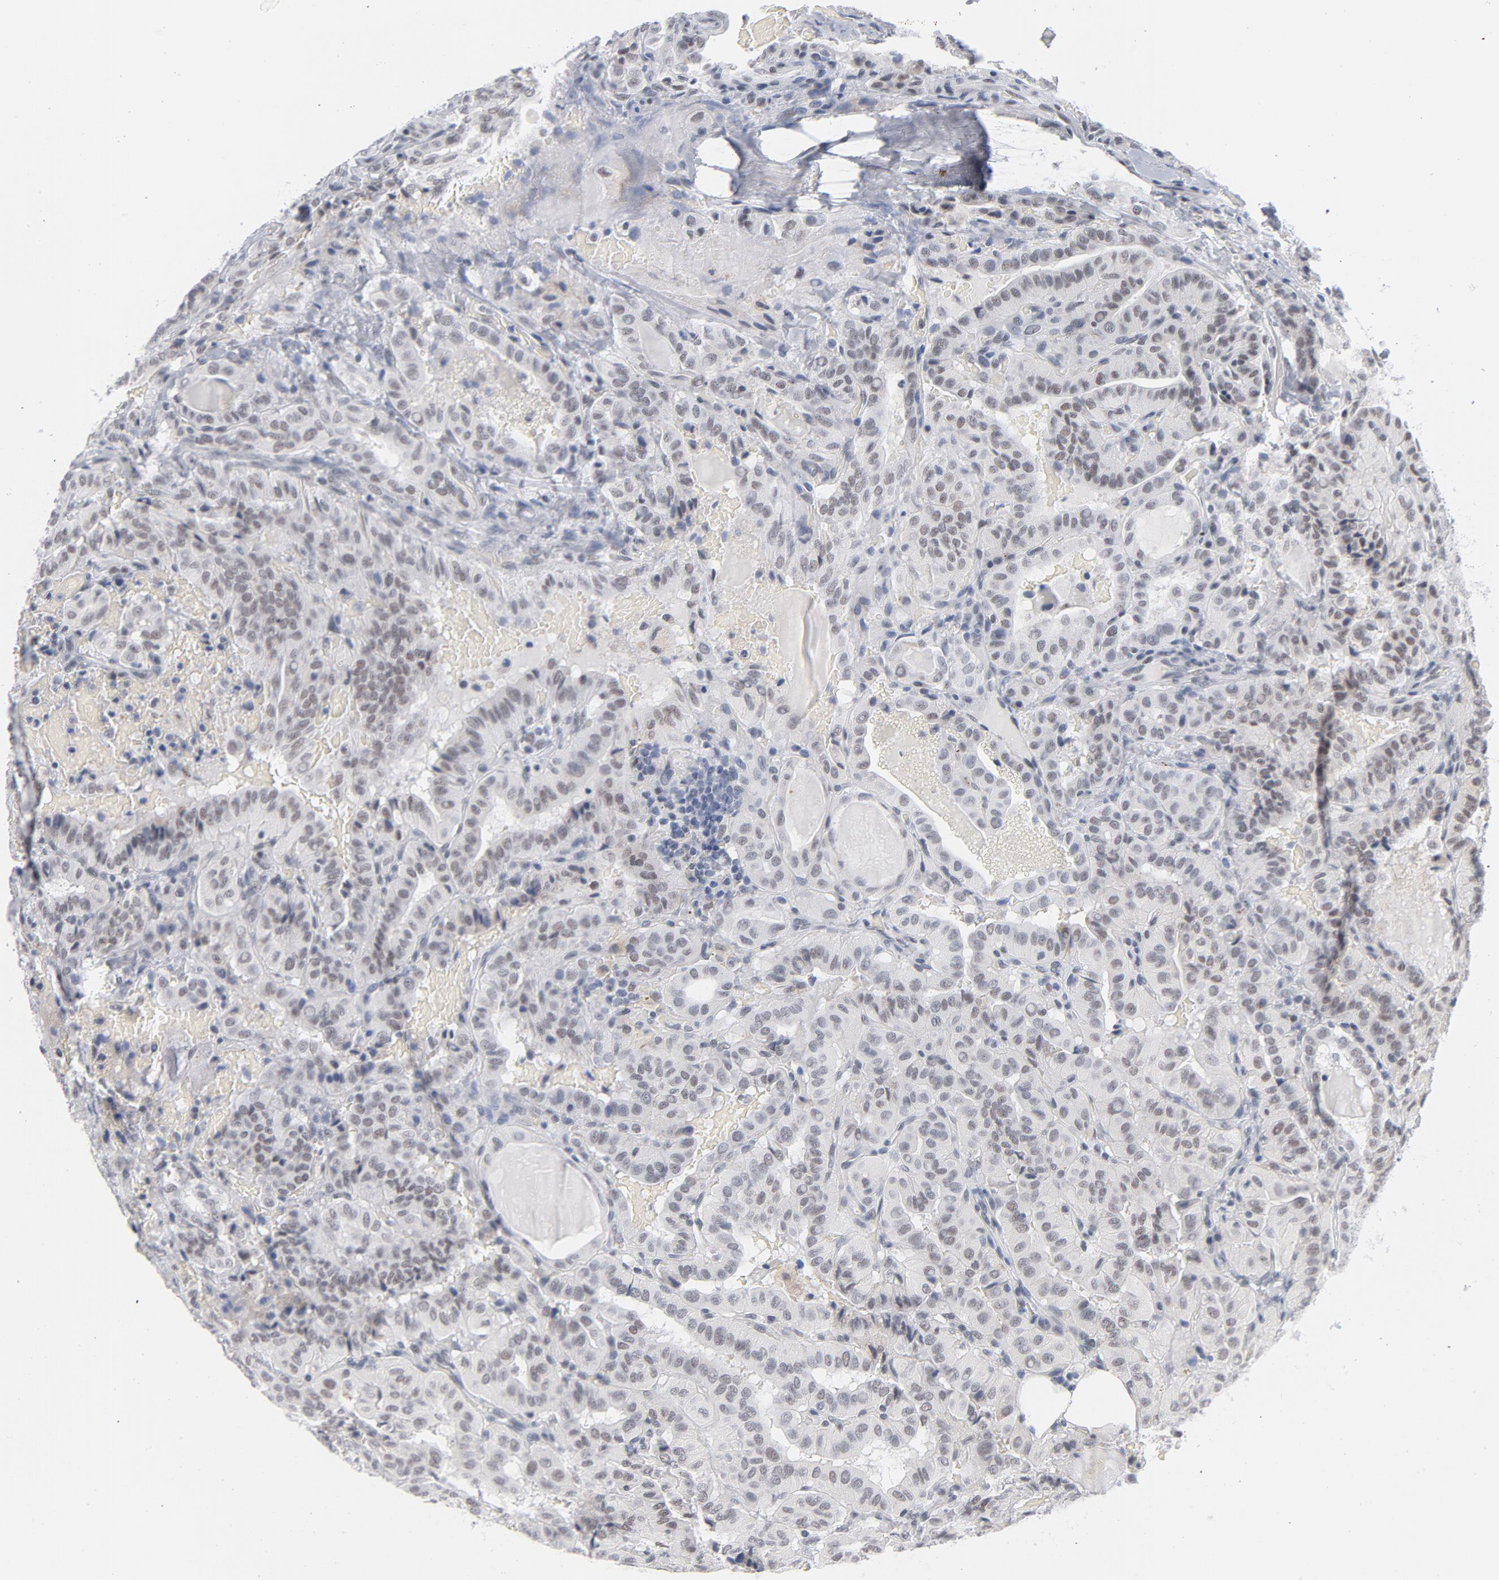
{"staining": {"intensity": "weak", "quantity": "25%-75%", "location": "nuclear"}, "tissue": "thyroid cancer", "cell_type": "Tumor cells", "image_type": "cancer", "snomed": [{"axis": "morphology", "description": "Papillary adenocarcinoma, NOS"}, {"axis": "topography", "description": "Thyroid gland"}], "caption": "Thyroid cancer stained with DAB (3,3'-diaminobenzidine) immunohistochemistry exhibits low levels of weak nuclear positivity in approximately 25%-75% of tumor cells.", "gene": "BAP1", "patient": {"sex": "male", "age": 77}}